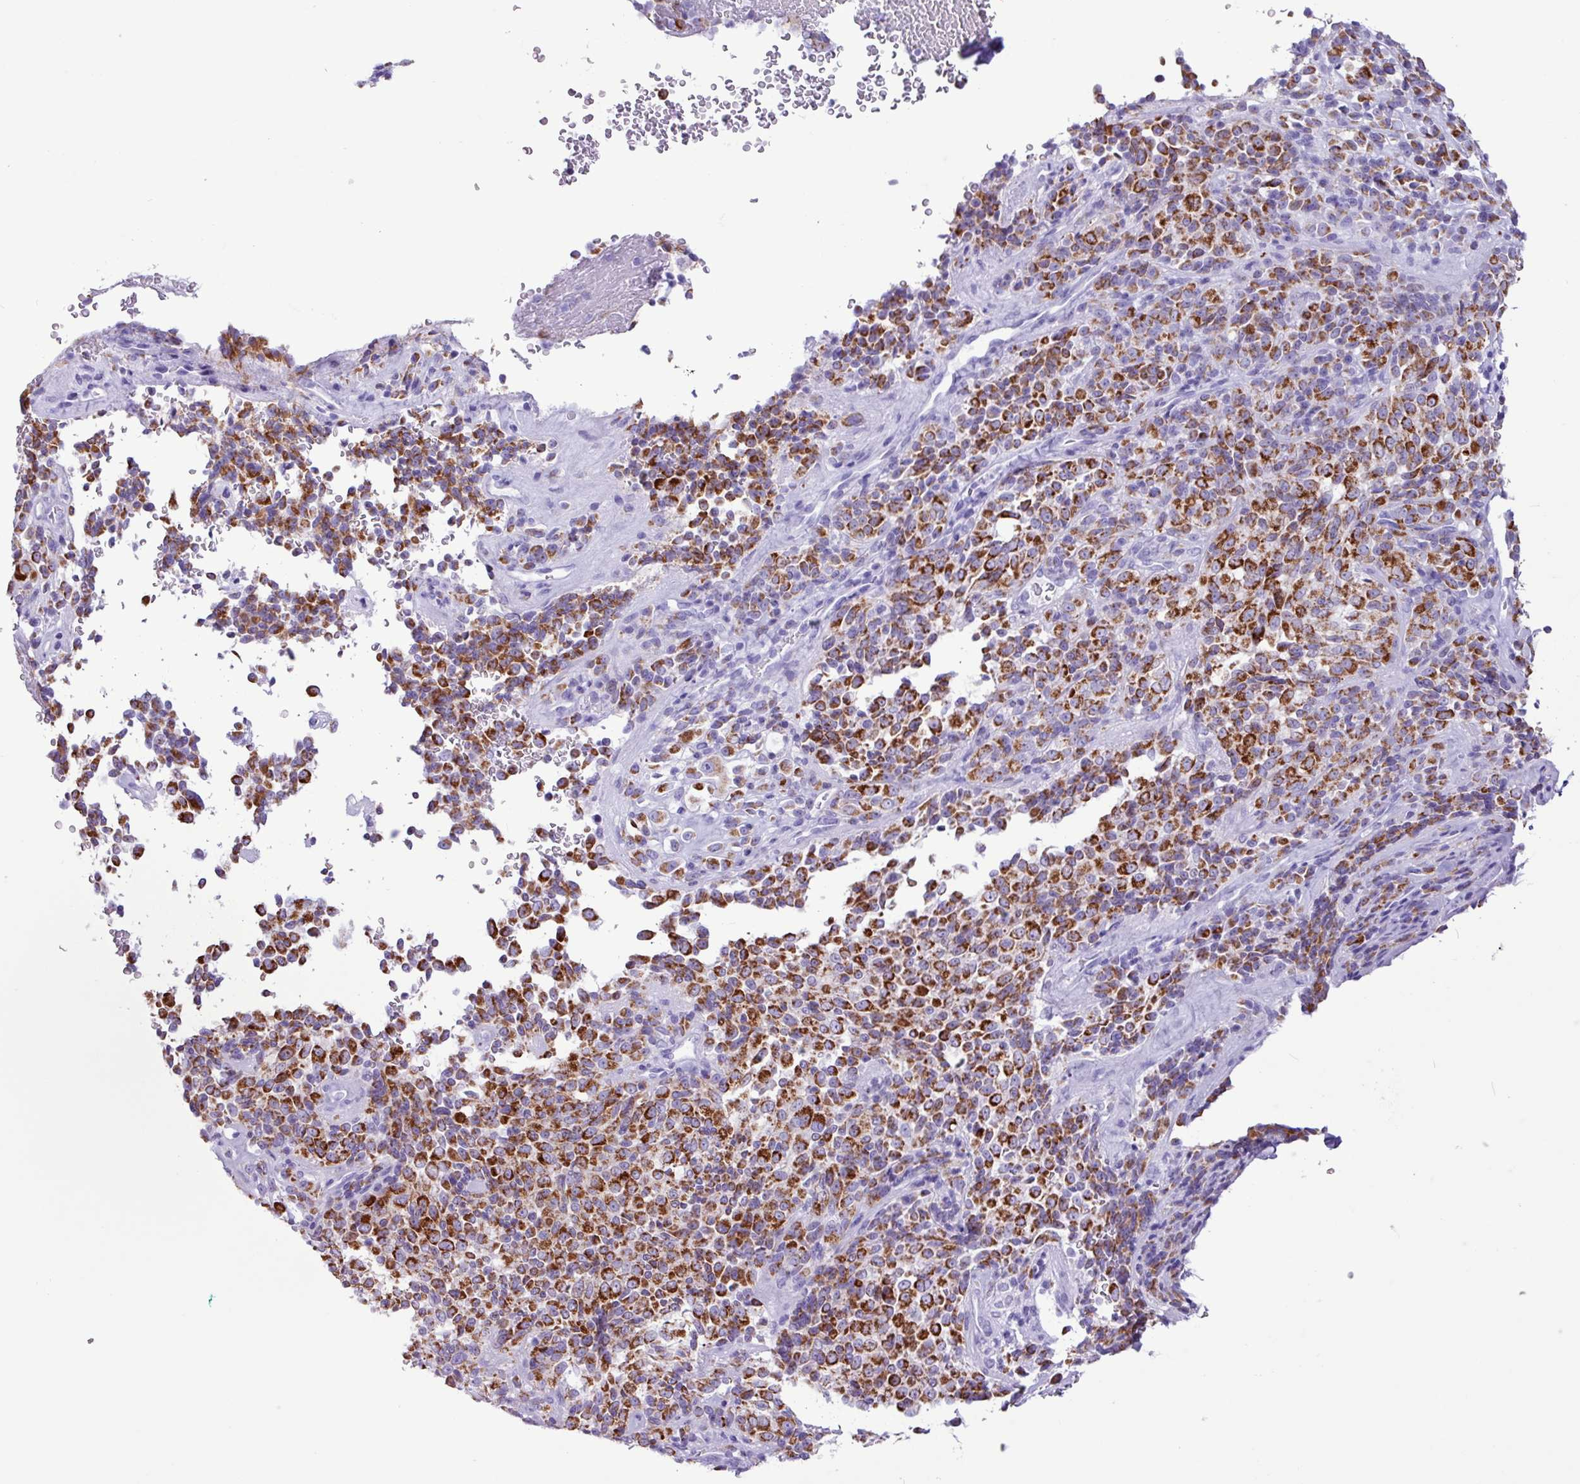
{"staining": {"intensity": "strong", "quantity": ">75%", "location": "cytoplasmic/membranous"}, "tissue": "melanoma", "cell_type": "Tumor cells", "image_type": "cancer", "snomed": [{"axis": "morphology", "description": "Malignant melanoma, Metastatic site"}, {"axis": "topography", "description": "Brain"}], "caption": "Strong cytoplasmic/membranous protein staining is present in approximately >75% of tumor cells in malignant melanoma (metastatic site).", "gene": "CKMT2", "patient": {"sex": "female", "age": 56}}